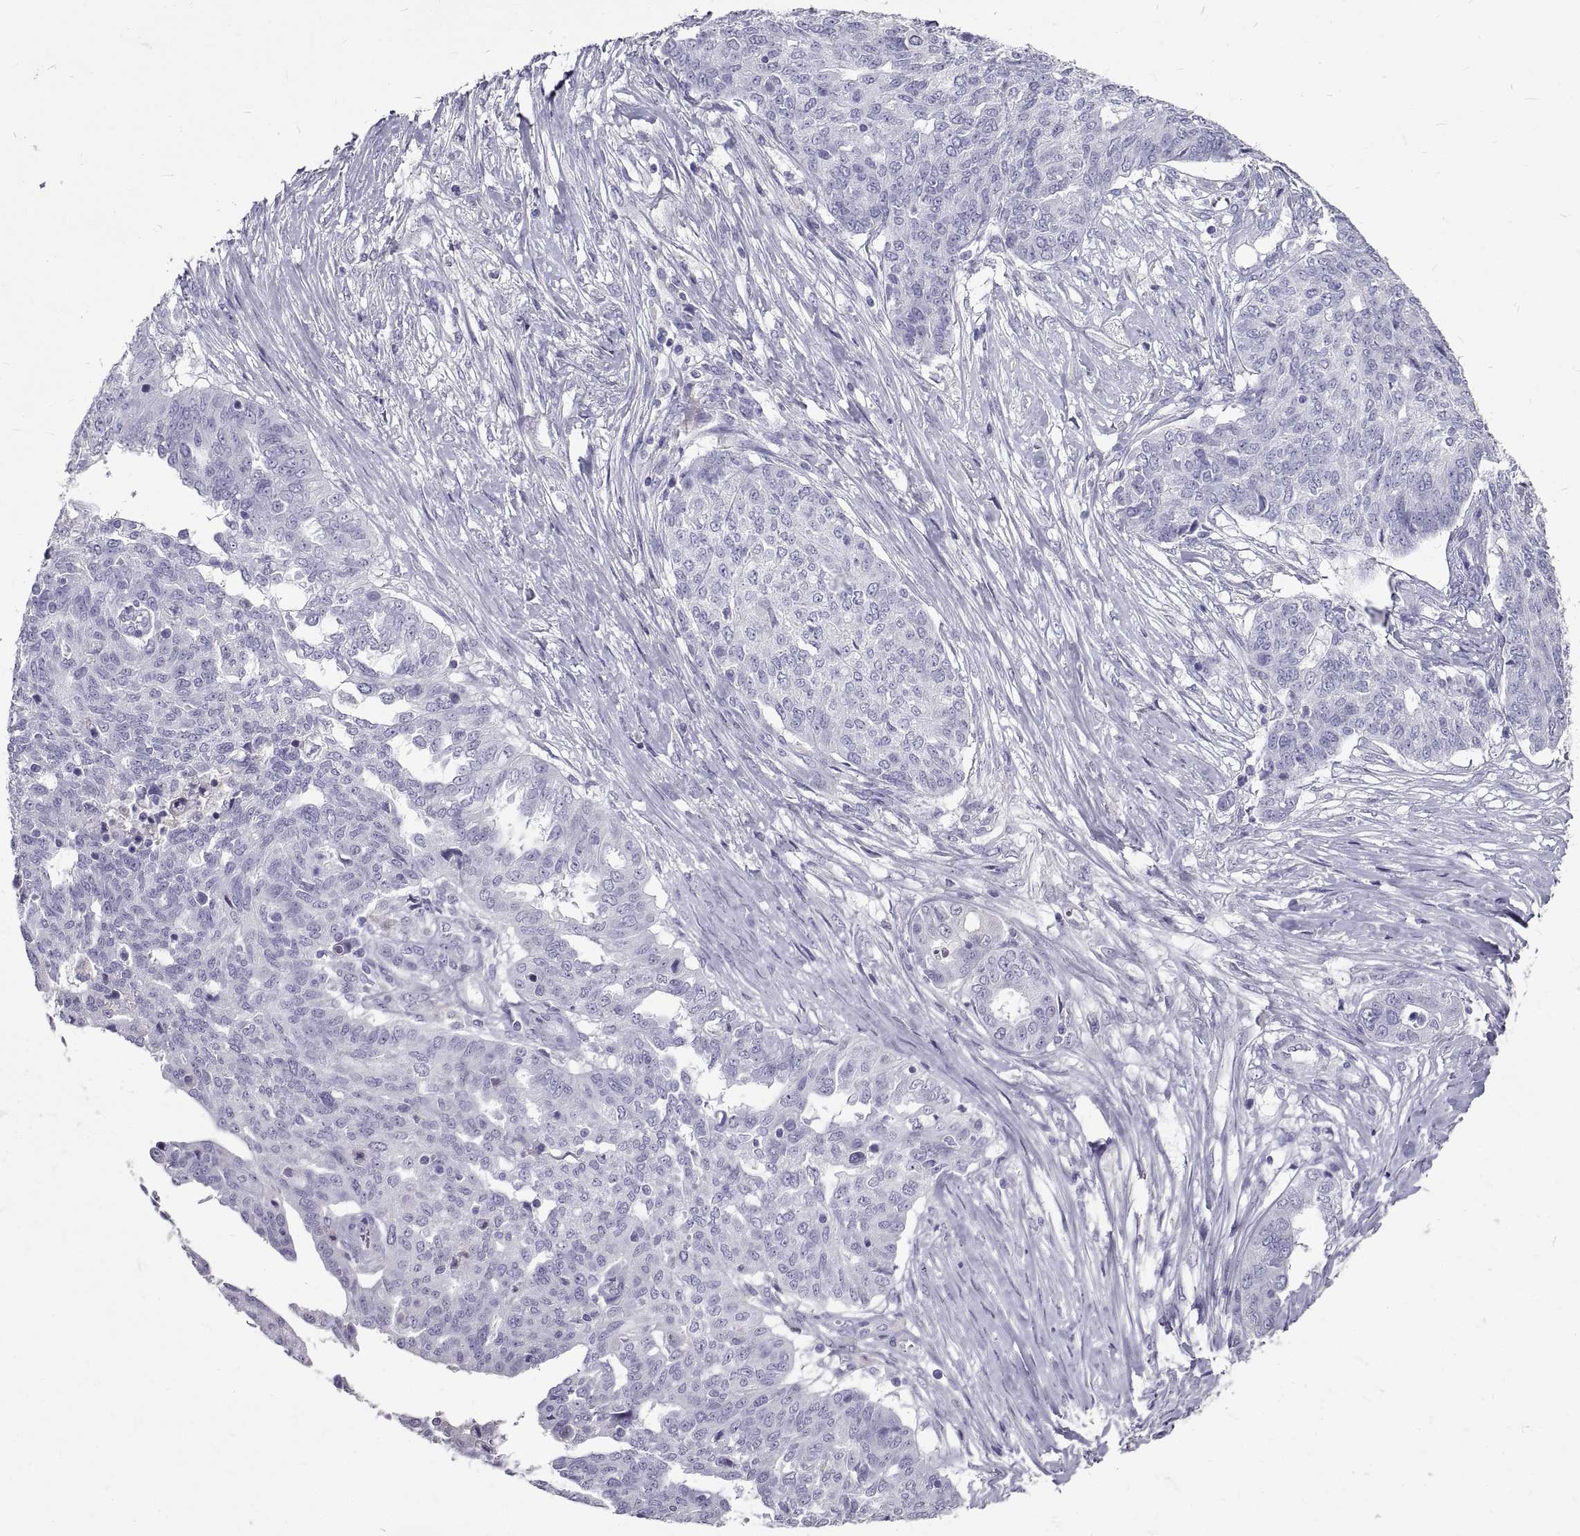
{"staining": {"intensity": "negative", "quantity": "none", "location": "none"}, "tissue": "ovarian cancer", "cell_type": "Tumor cells", "image_type": "cancer", "snomed": [{"axis": "morphology", "description": "Cystadenocarcinoma, serous, NOS"}, {"axis": "topography", "description": "Ovary"}], "caption": "This is an IHC photomicrograph of ovarian serous cystadenocarcinoma. There is no expression in tumor cells.", "gene": "GNG12", "patient": {"sex": "female", "age": 67}}